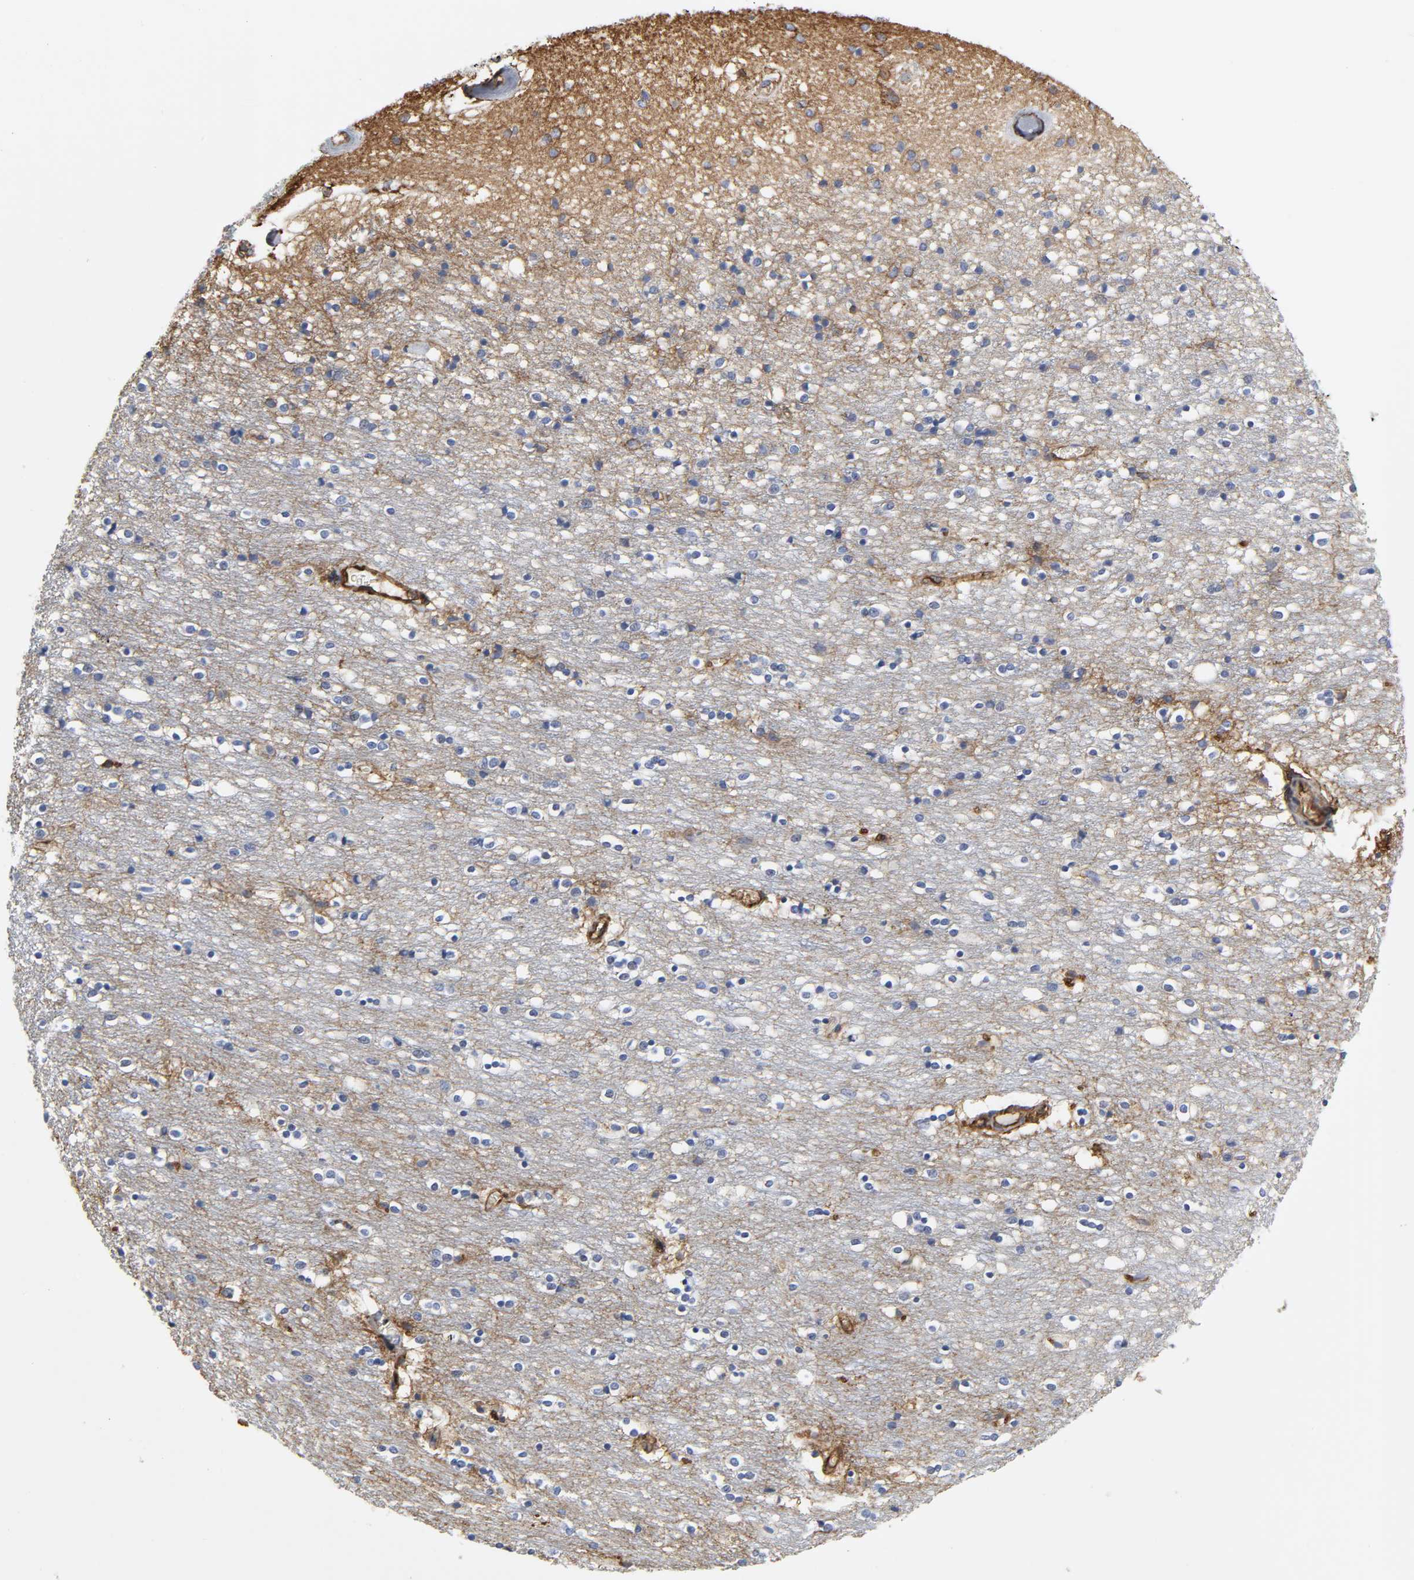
{"staining": {"intensity": "strong", "quantity": "<25%", "location": "cytoplasmic/membranous"}, "tissue": "caudate", "cell_type": "Glial cells", "image_type": "normal", "snomed": [{"axis": "morphology", "description": "Normal tissue, NOS"}, {"axis": "topography", "description": "Lateral ventricle wall"}], "caption": "Approximately <25% of glial cells in normal caudate show strong cytoplasmic/membranous protein staining as visualized by brown immunohistochemical staining.", "gene": "ANXA2", "patient": {"sex": "female", "age": 54}}